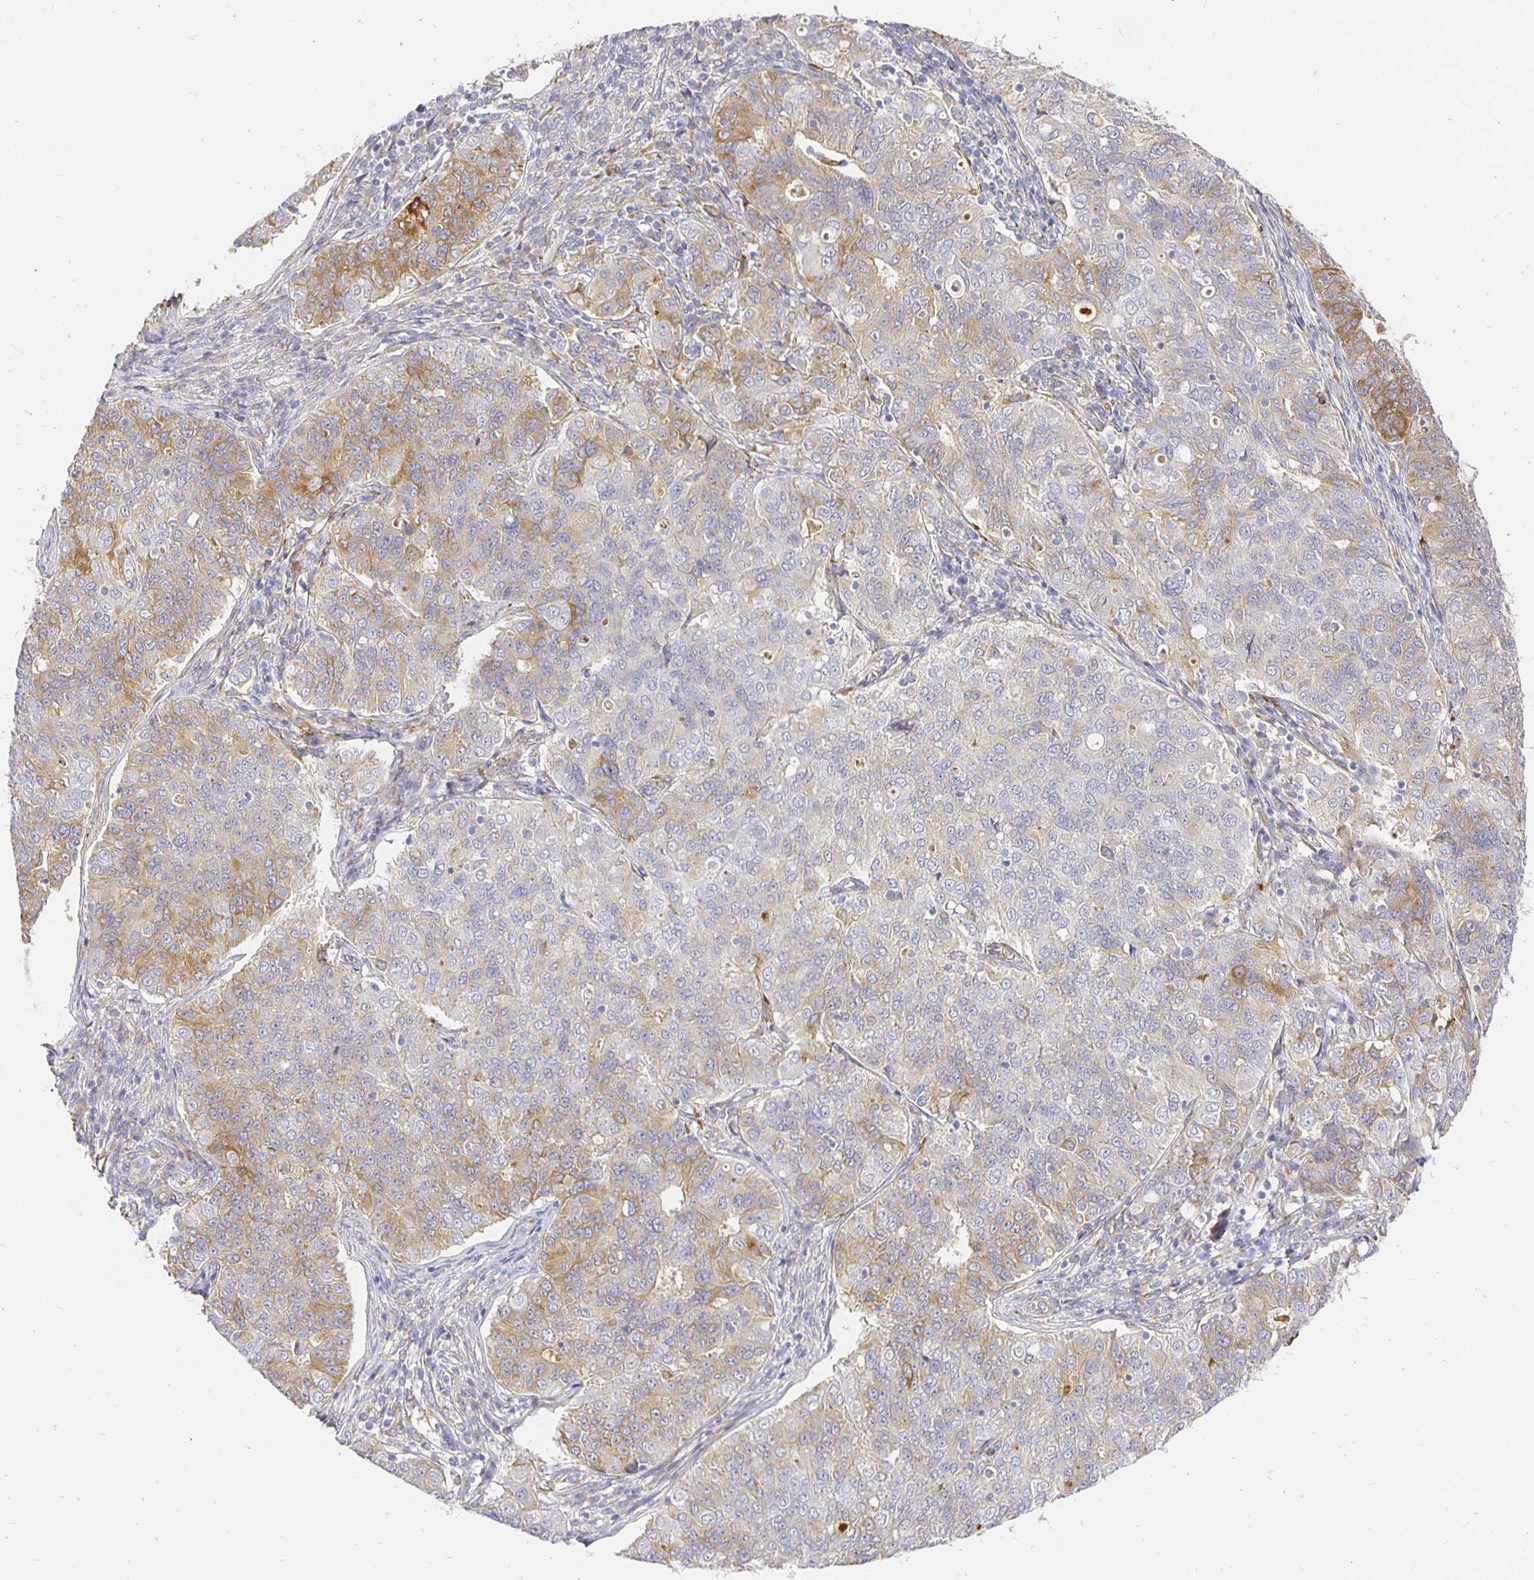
{"staining": {"intensity": "moderate", "quantity": "25%-75%", "location": "cytoplasmic/membranous"}, "tissue": "endometrial cancer", "cell_type": "Tumor cells", "image_type": "cancer", "snomed": [{"axis": "morphology", "description": "Adenocarcinoma, NOS"}, {"axis": "topography", "description": "Endometrium"}], "caption": "This micrograph exhibits endometrial adenocarcinoma stained with immunohistochemistry (IHC) to label a protein in brown. The cytoplasmic/membranous of tumor cells show moderate positivity for the protein. Nuclei are counter-stained blue.", "gene": "PLOD1", "patient": {"sex": "female", "age": 43}}